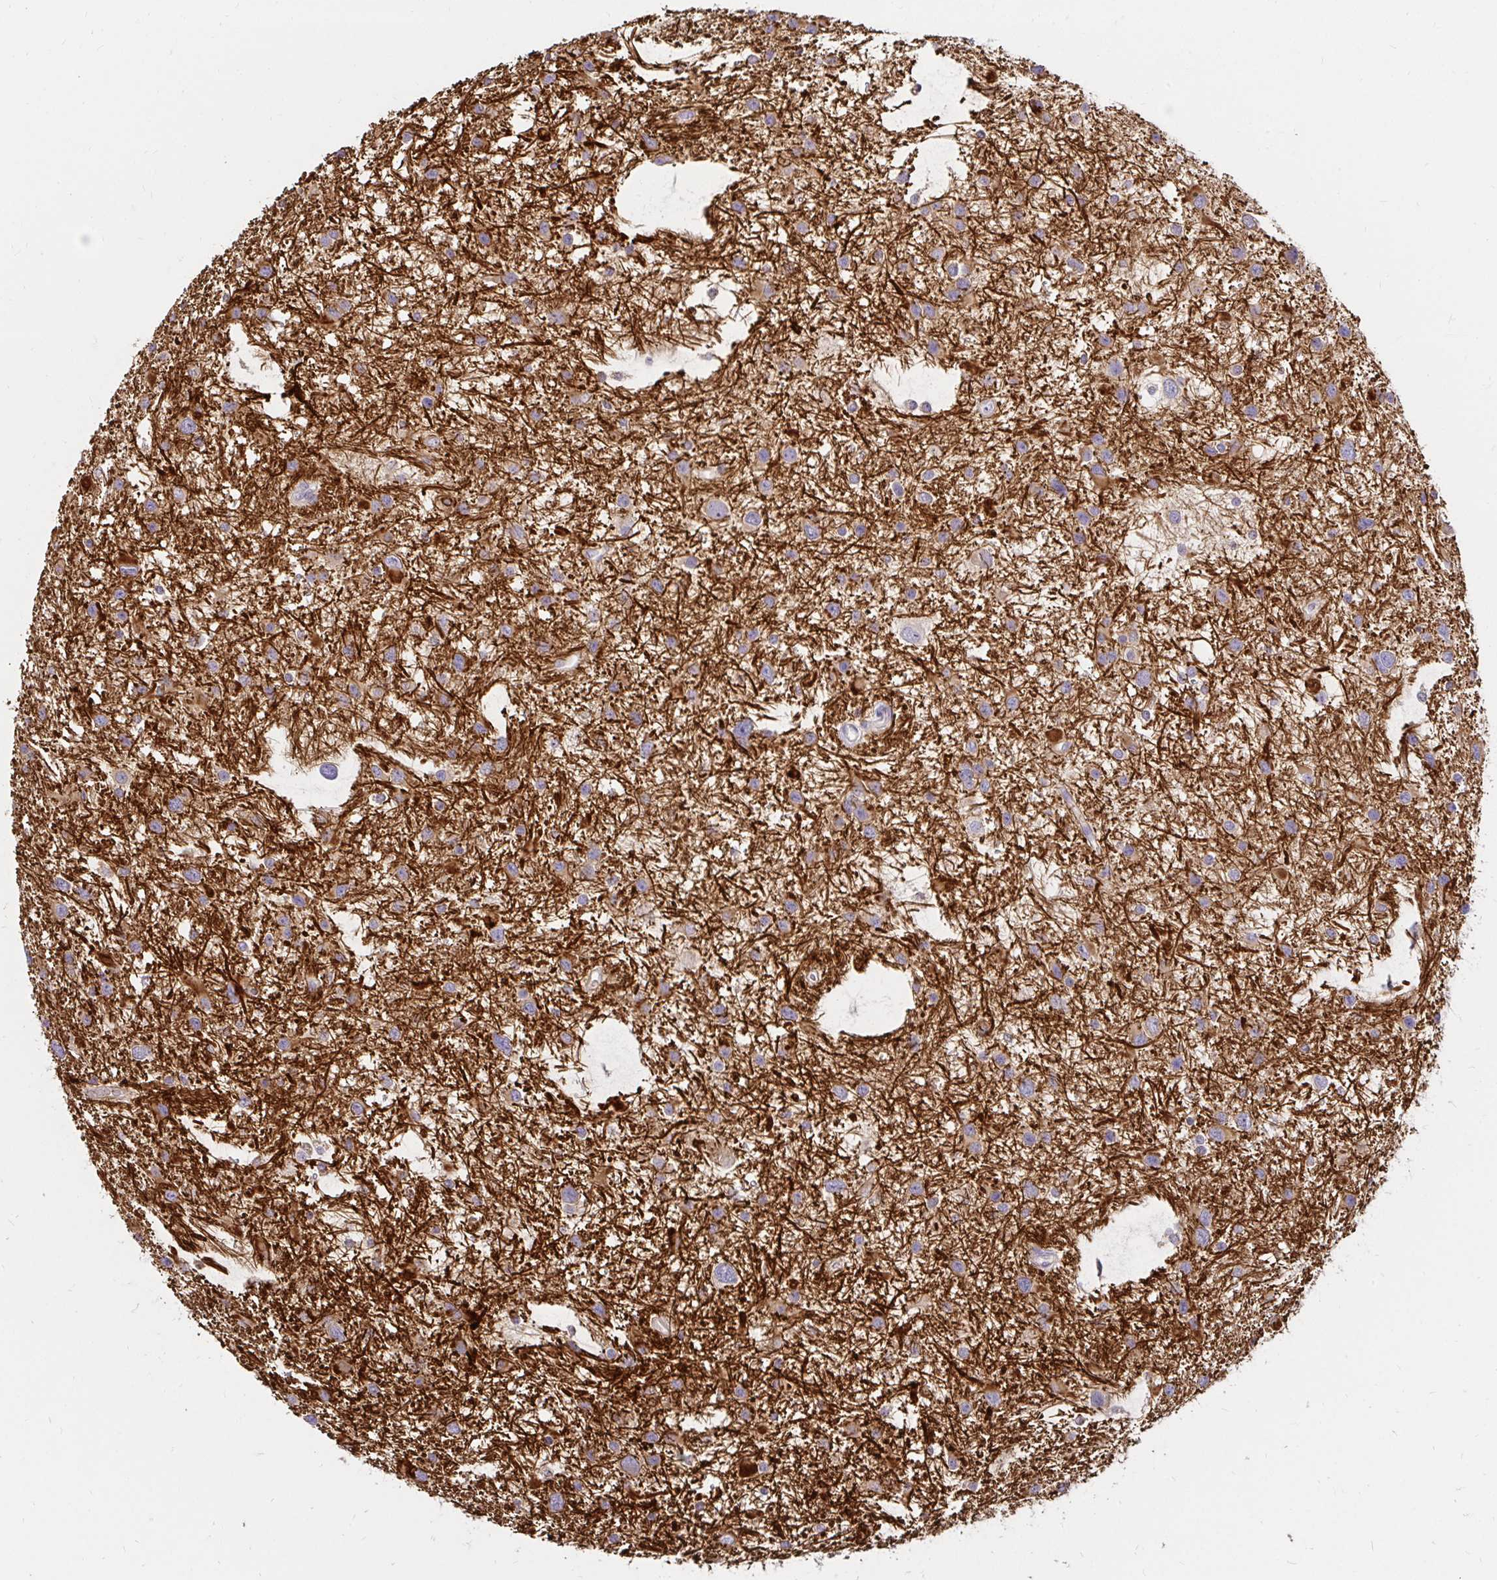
{"staining": {"intensity": "weak", "quantity": "25%-75%", "location": "cytoplasmic/membranous"}, "tissue": "glioma", "cell_type": "Tumor cells", "image_type": "cancer", "snomed": [{"axis": "morphology", "description": "Glioma, malignant, Low grade"}, {"axis": "topography", "description": "Brain"}], "caption": "DAB immunohistochemical staining of glioma demonstrates weak cytoplasmic/membranous protein positivity in approximately 25%-75% of tumor cells. (DAB = brown stain, brightfield microscopy at high magnification).", "gene": "ITGA2", "patient": {"sex": "female", "age": 32}}